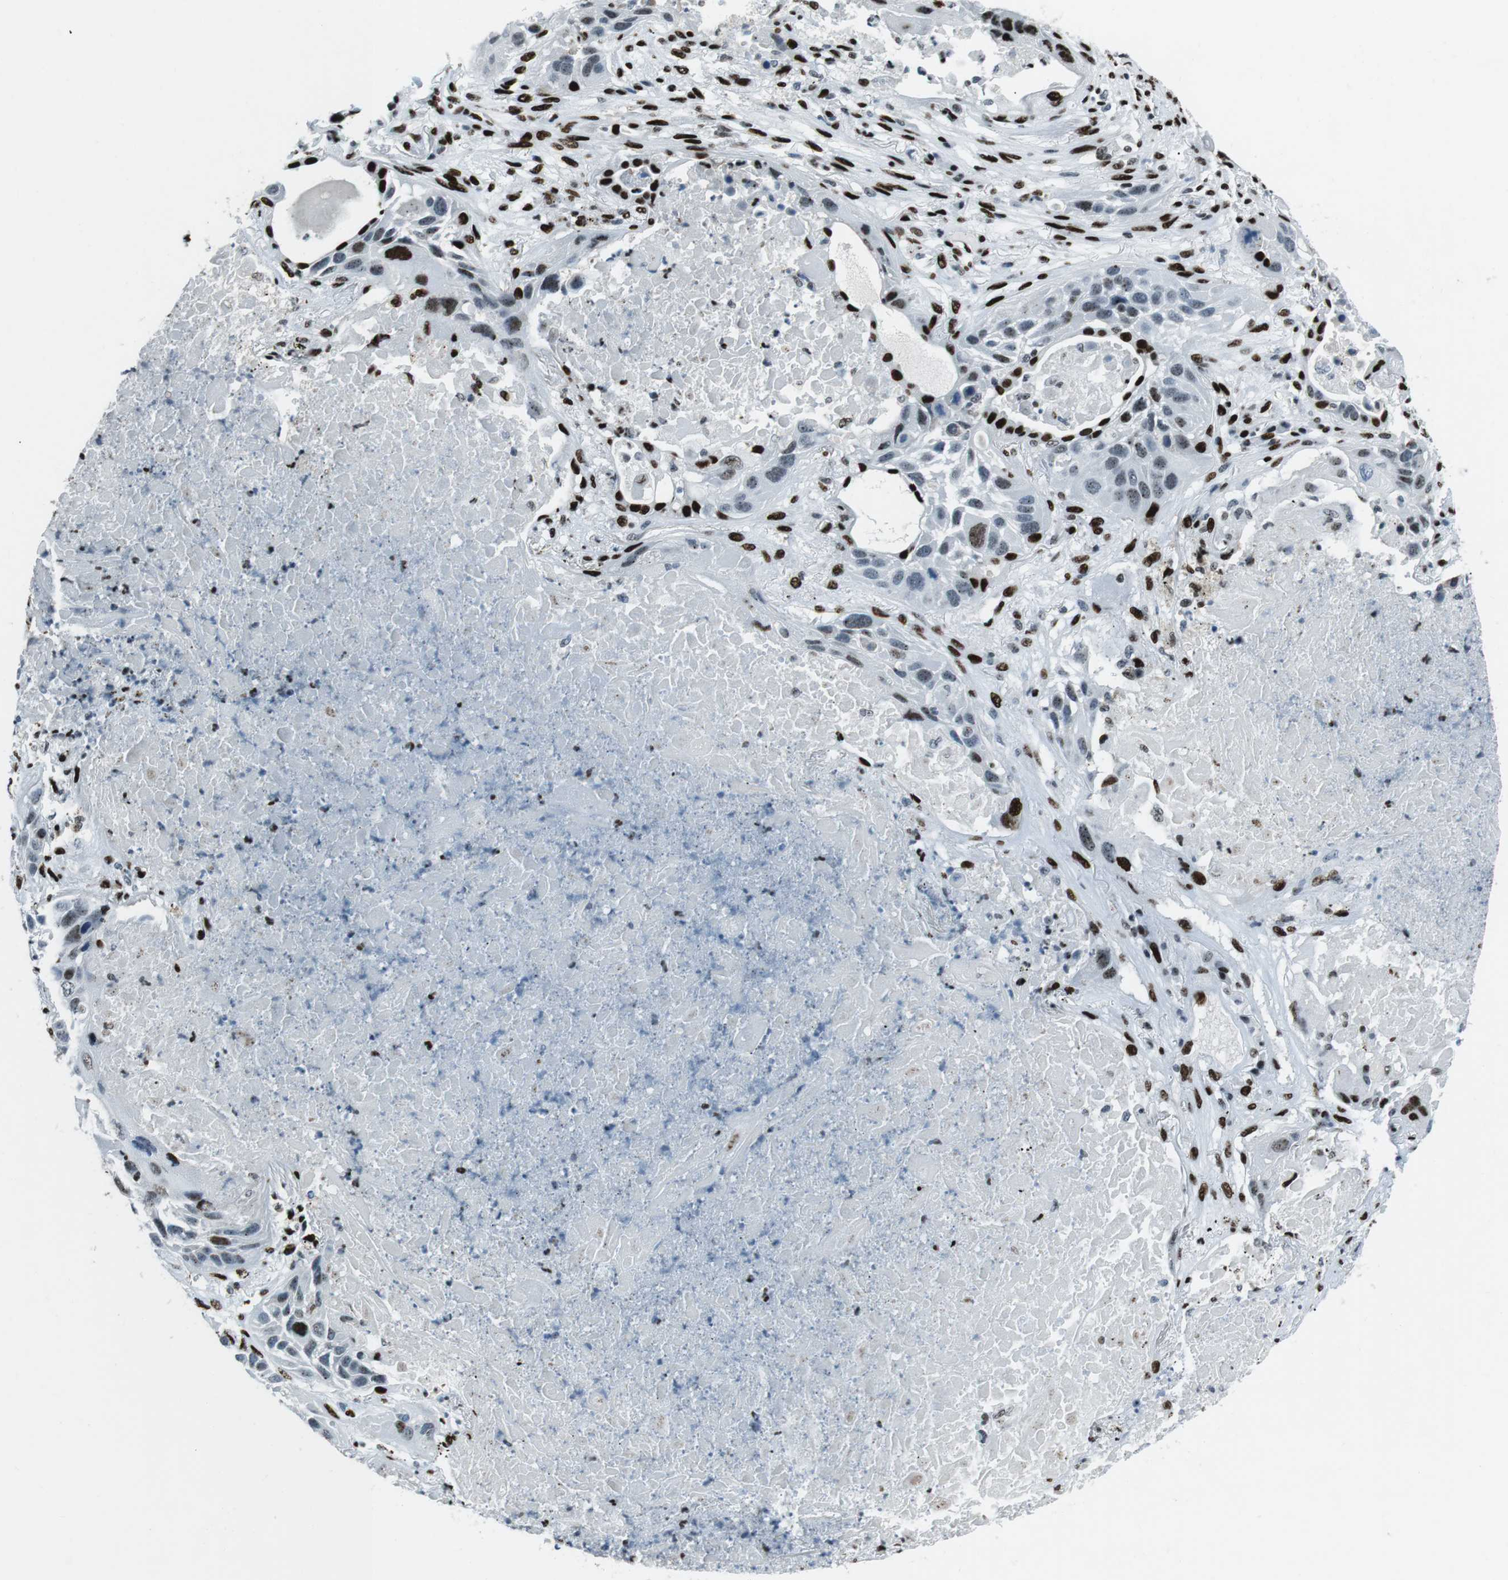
{"staining": {"intensity": "strong", "quantity": "25%-75%", "location": "nuclear"}, "tissue": "lung cancer", "cell_type": "Tumor cells", "image_type": "cancer", "snomed": [{"axis": "morphology", "description": "Squamous cell carcinoma, NOS"}, {"axis": "topography", "description": "Lung"}], "caption": "A histopathology image of human lung cancer (squamous cell carcinoma) stained for a protein reveals strong nuclear brown staining in tumor cells.", "gene": "PML", "patient": {"sex": "male", "age": 57}}